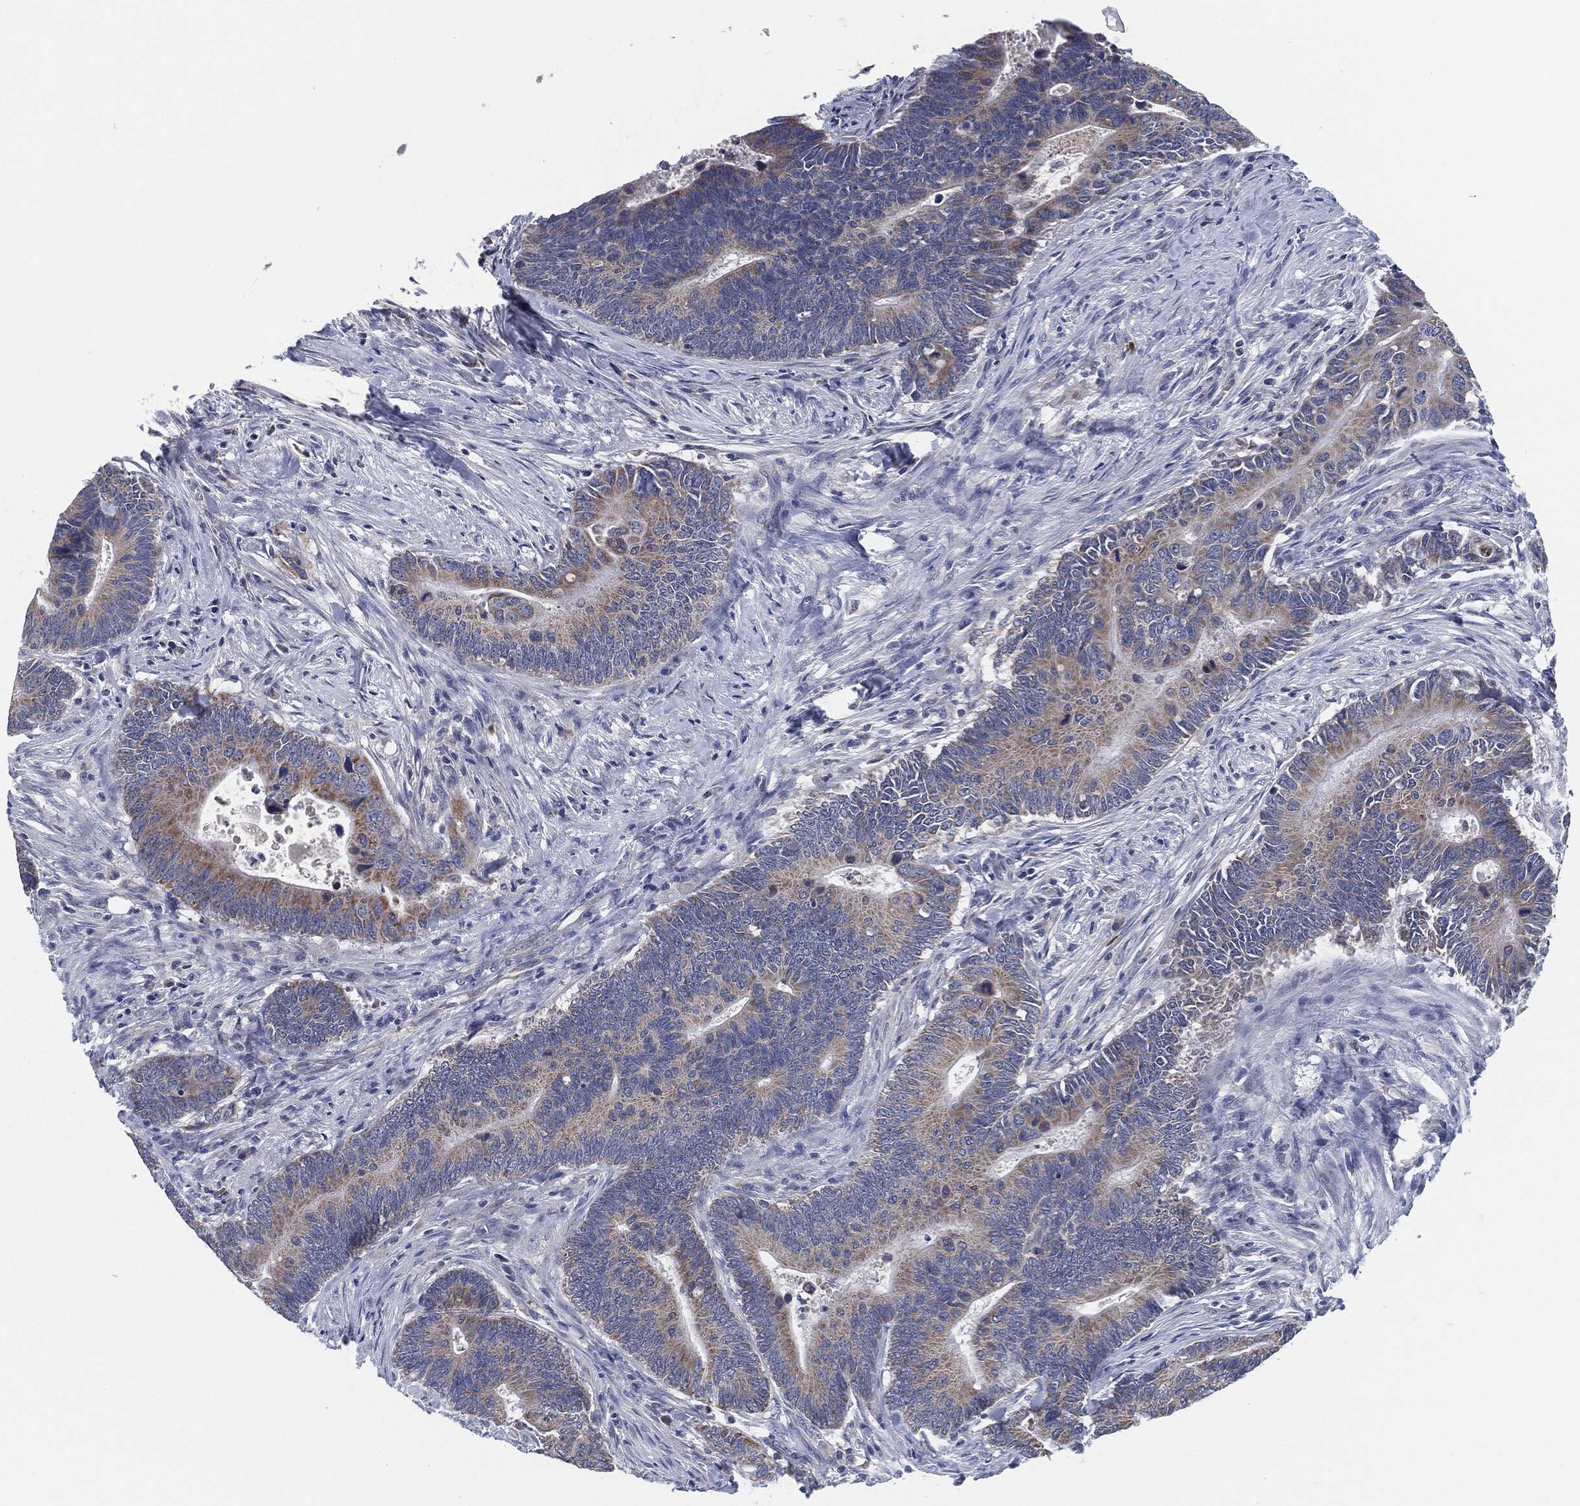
{"staining": {"intensity": "moderate", "quantity": "25%-75%", "location": "cytoplasmic/membranous"}, "tissue": "colorectal cancer", "cell_type": "Tumor cells", "image_type": "cancer", "snomed": [{"axis": "morphology", "description": "Adenocarcinoma, NOS"}, {"axis": "topography", "description": "Colon"}], "caption": "IHC (DAB (3,3'-diaminobenzidine)) staining of human adenocarcinoma (colorectal) shows moderate cytoplasmic/membranous protein staining in about 25%-75% of tumor cells. (DAB (3,3'-diaminobenzidine) IHC with brightfield microscopy, high magnification).", "gene": "SIGLEC9", "patient": {"sex": "male", "age": 75}}